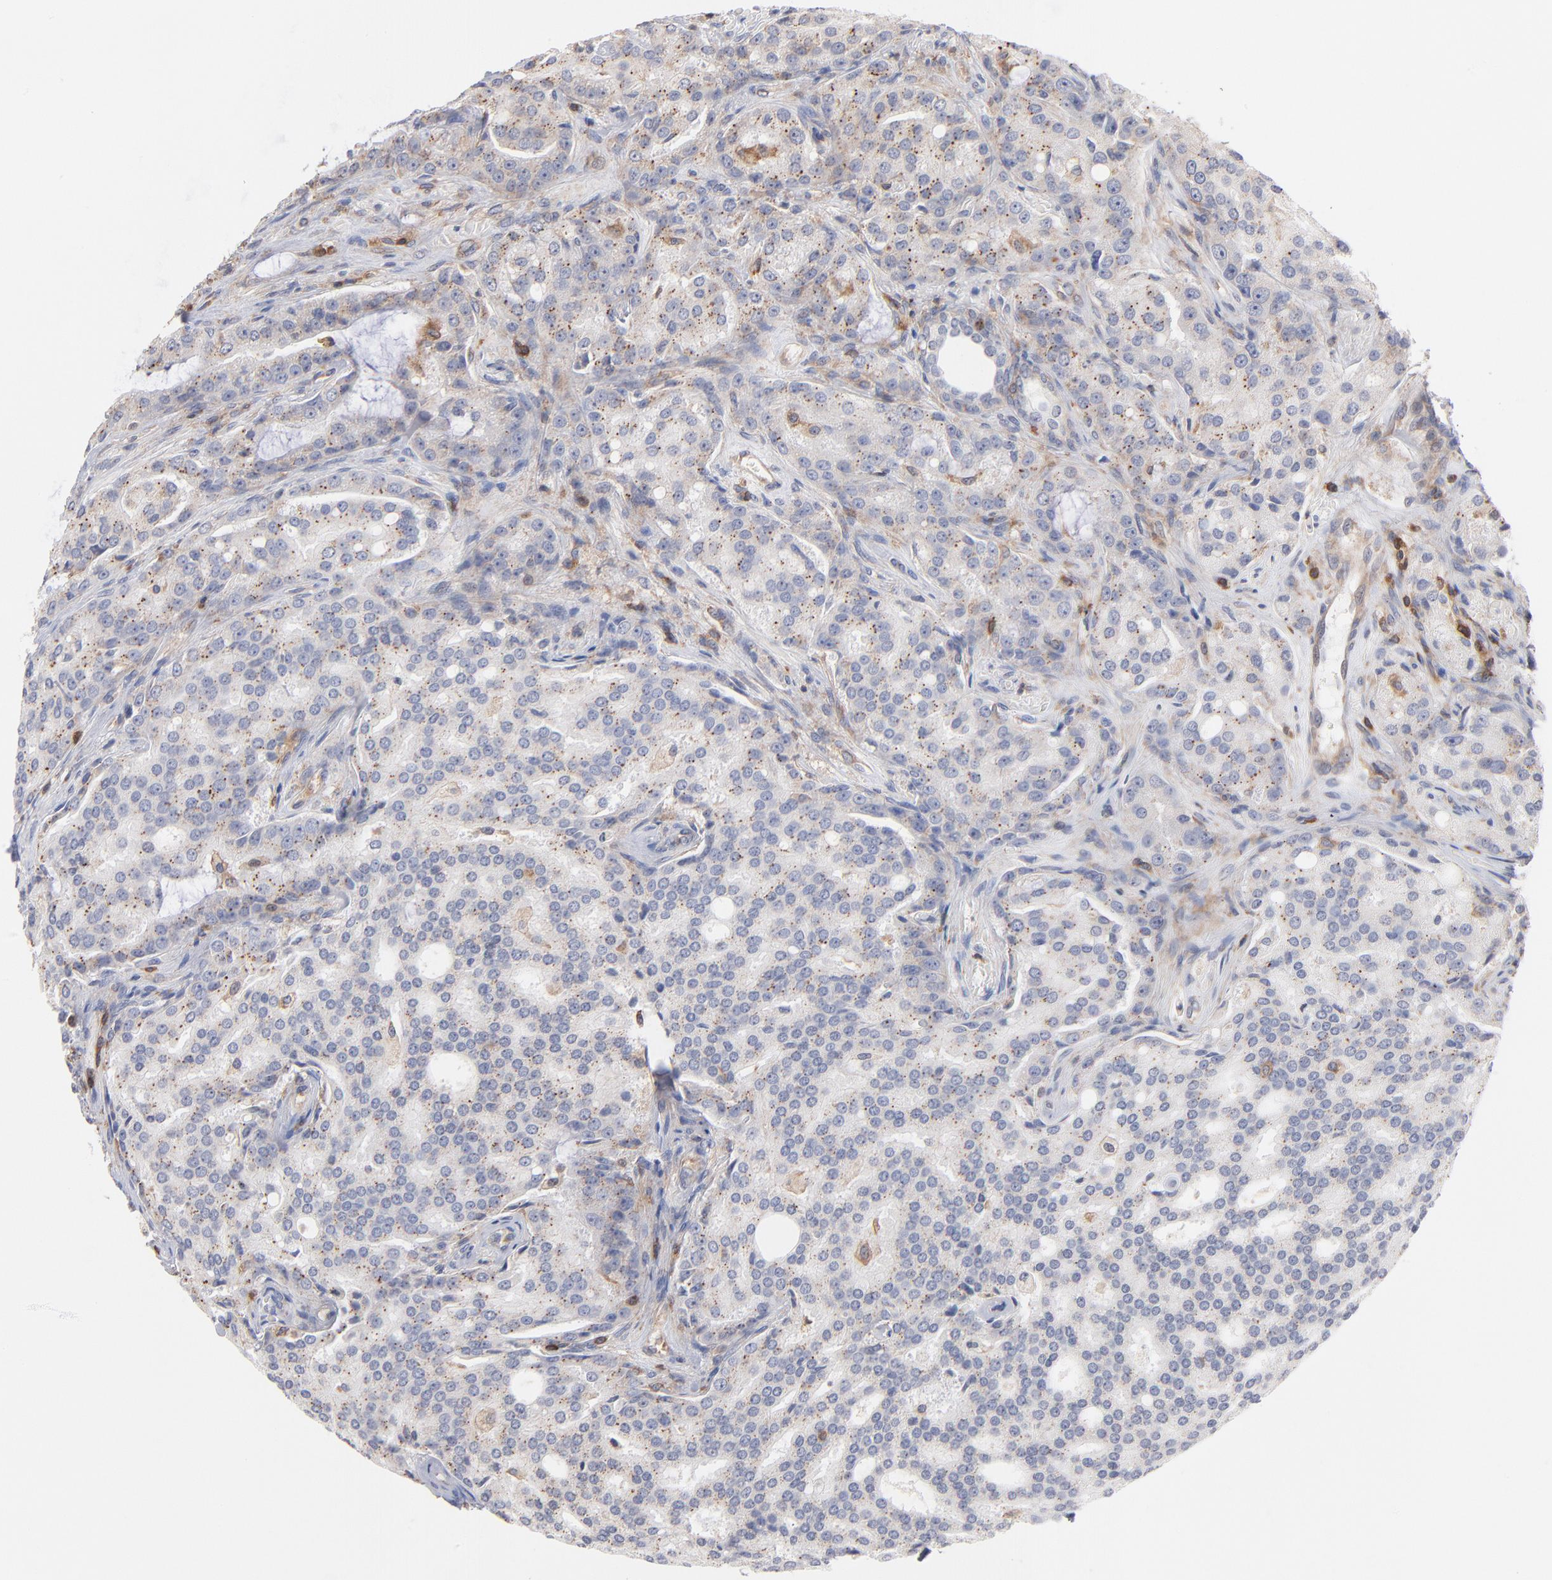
{"staining": {"intensity": "weak", "quantity": ">75%", "location": "cytoplasmic/membranous"}, "tissue": "prostate cancer", "cell_type": "Tumor cells", "image_type": "cancer", "snomed": [{"axis": "morphology", "description": "Adenocarcinoma, High grade"}, {"axis": "topography", "description": "Prostate"}], "caption": "Tumor cells demonstrate low levels of weak cytoplasmic/membranous staining in approximately >75% of cells in human prostate high-grade adenocarcinoma. (DAB = brown stain, brightfield microscopy at high magnification).", "gene": "WIPF1", "patient": {"sex": "male", "age": 72}}